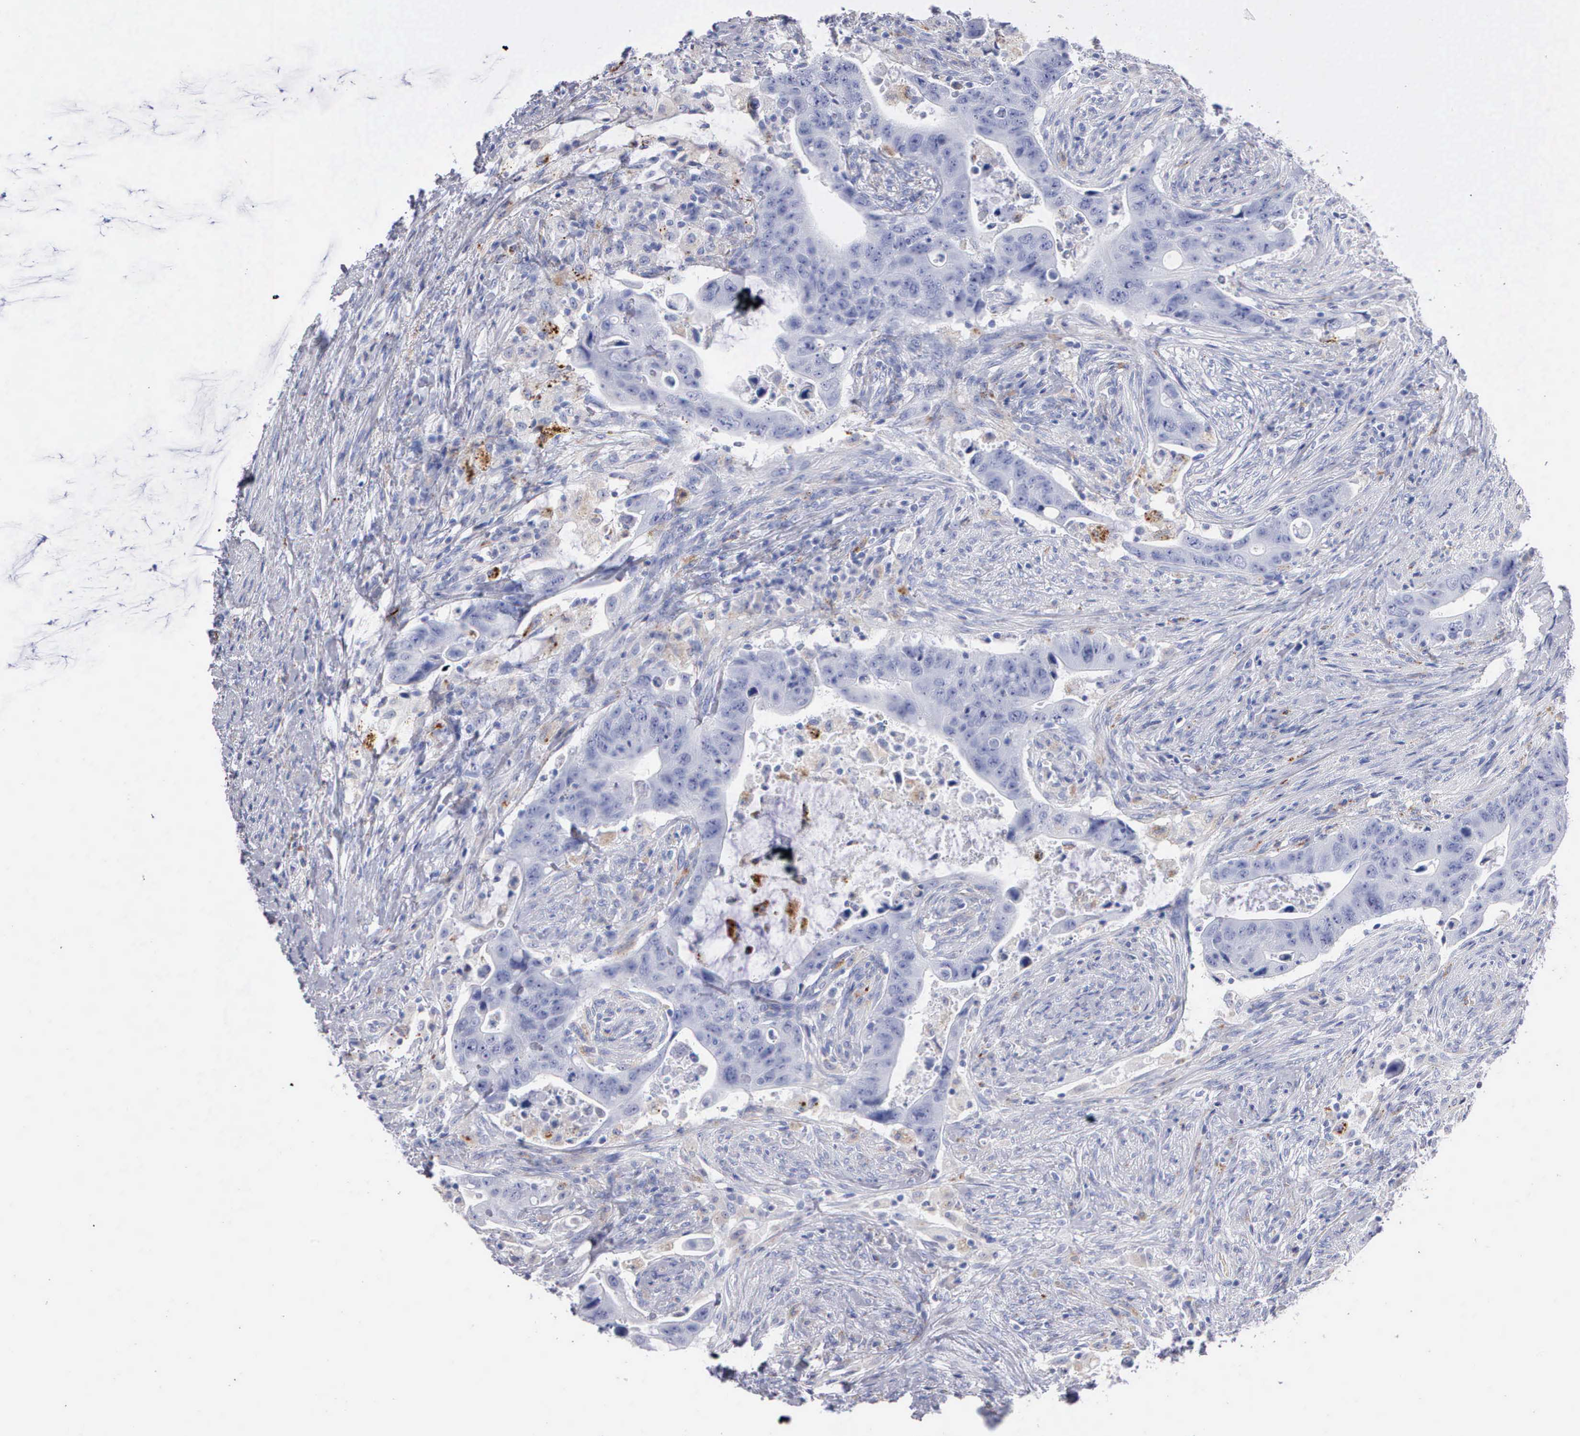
{"staining": {"intensity": "negative", "quantity": "none", "location": "none"}, "tissue": "colorectal cancer", "cell_type": "Tumor cells", "image_type": "cancer", "snomed": [{"axis": "morphology", "description": "Adenocarcinoma, NOS"}, {"axis": "topography", "description": "Rectum"}], "caption": "Protein analysis of colorectal cancer (adenocarcinoma) exhibits no significant staining in tumor cells.", "gene": "CTSL", "patient": {"sex": "female", "age": 71}}